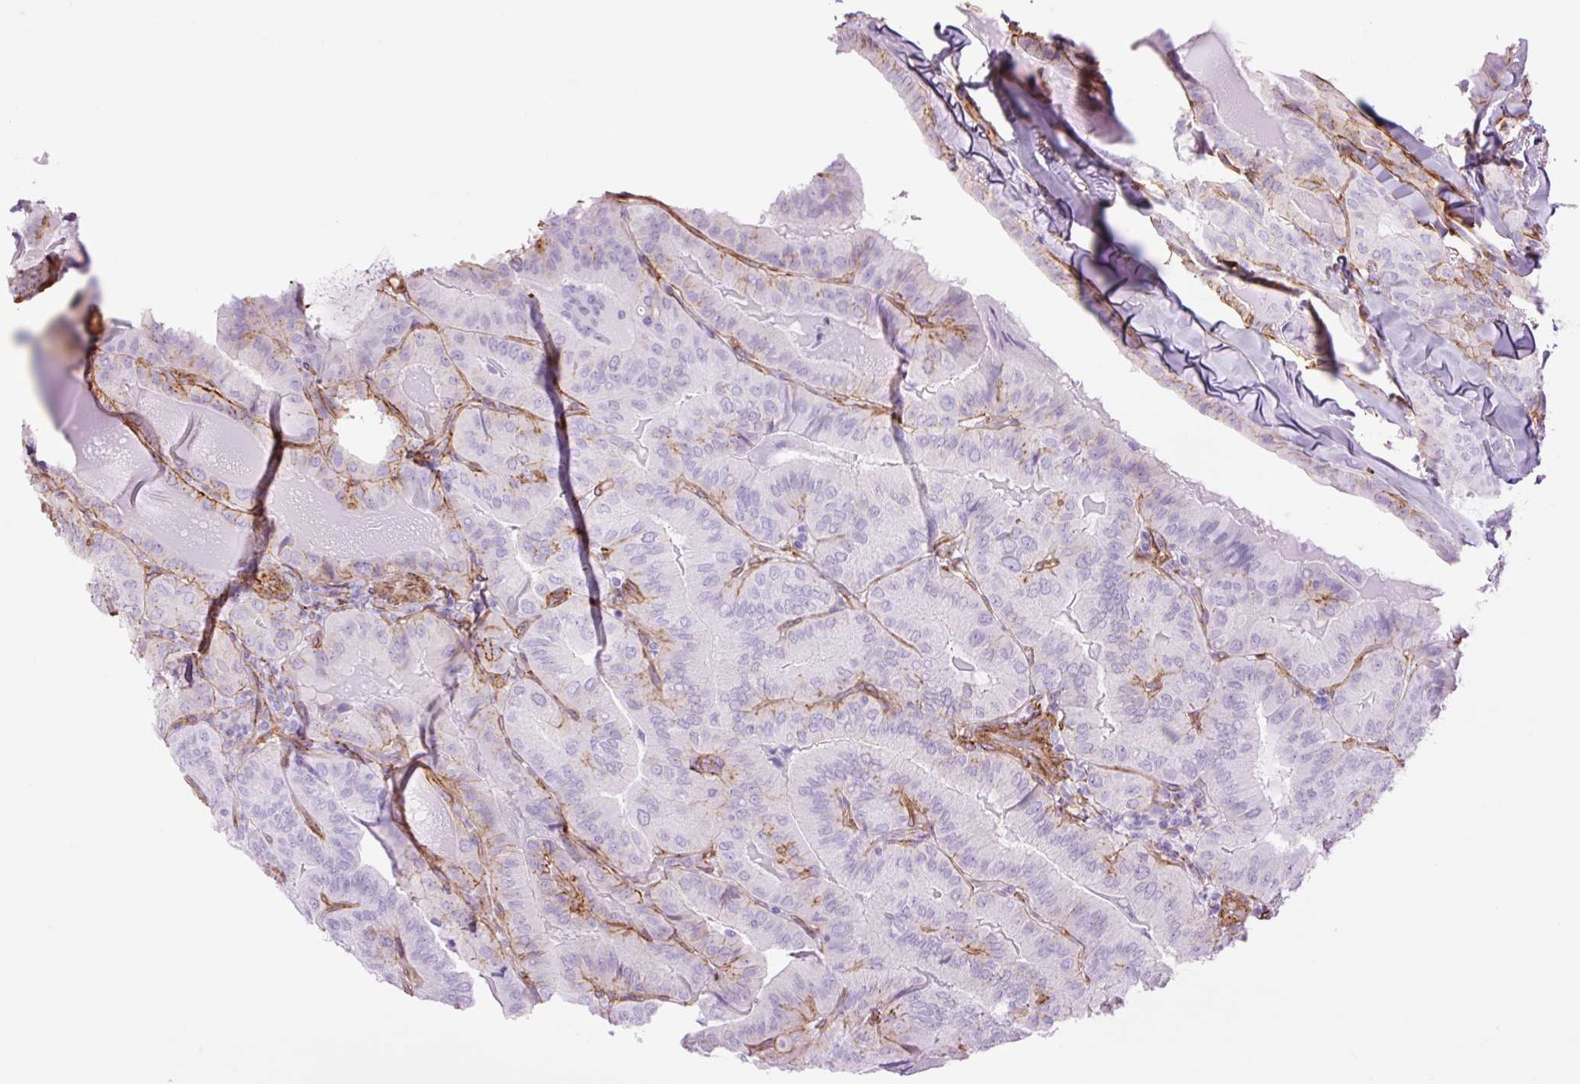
{"staining": {"intensity": "moderate", "quantity": "<25%", "location": "cytoplasmic/membranous"}, "tissue": "thyroid cancer", "cell_type": "Tumor cells", "image_type": "cancer", "snomed": [{"axis": "morphology", "description": "Papillary adenocarcinoma, NOS"}, {"axis": "topography", "description": "Thyroid gland"}], "caption": "This is a photomicrograph of IHC staining of papillary adenocarcinoma (thyroid), which shows moderate positivity in the cytoplasmic/membranous of tumor cells.", "gene": "CAV1", "patient": {"sex": "female", "age": 68}}